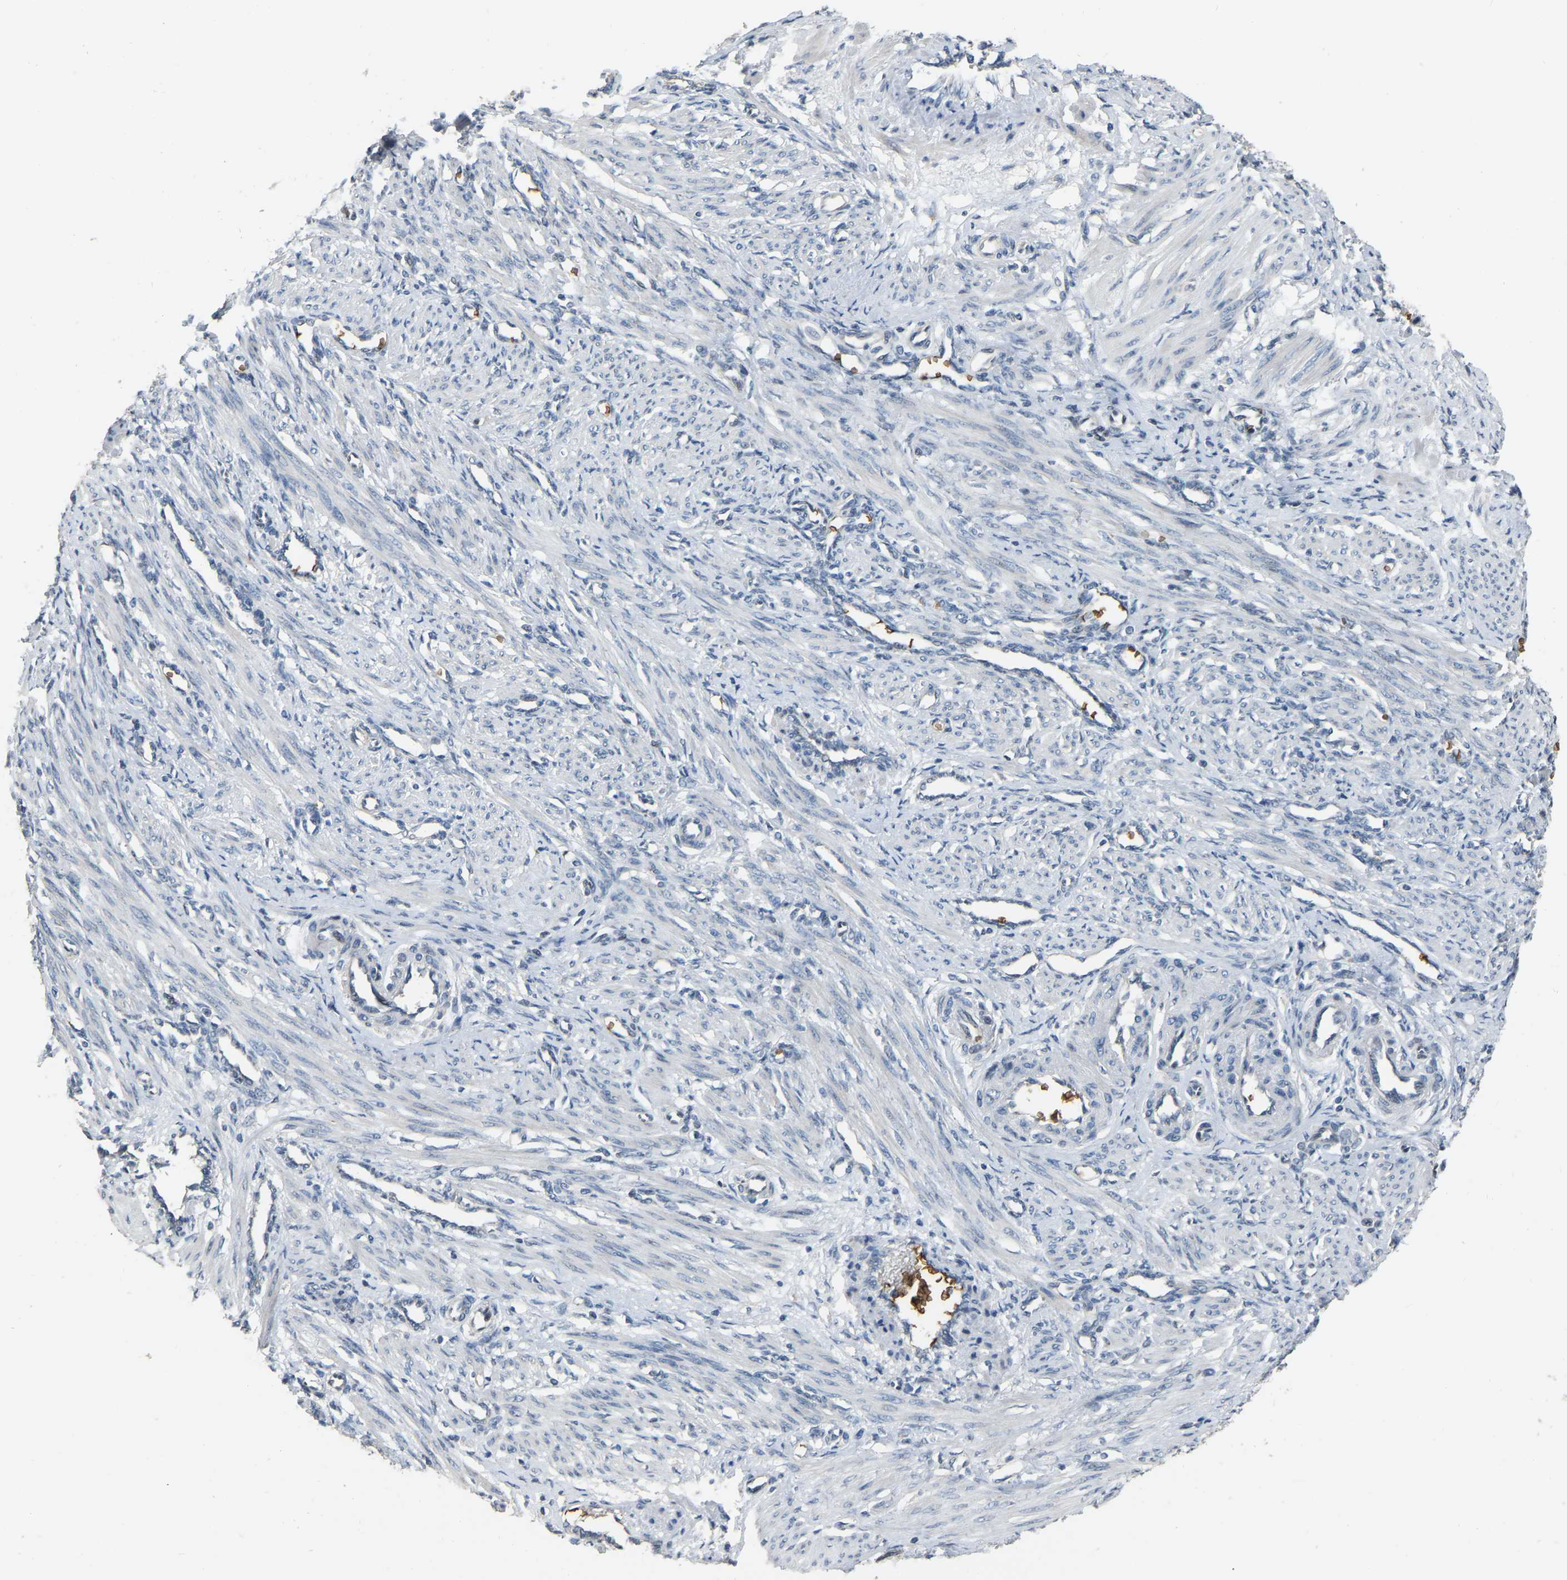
{"staining": {"intensity": "weak", "quantity": "25%-75%", "location": "cytoplasmic/membranous"}, "tissue": "smooth muscle", "cell_type": "Smooth muscle cells", "image_type": "normal", "snomed": [{"axis": "morphology", "description": "Normal tissue, NOS"}, {"axis": "topography", "description": "Endometrium"}], "caption": "Immunohistochemical staining of benign human smooth muscle exhibits weak cytoplasmic/membranous protein expression in about 25%-75% of smooth muscle cells.", "gene": "CFAP298", "patient": {"sex": "female", "age": 33}}